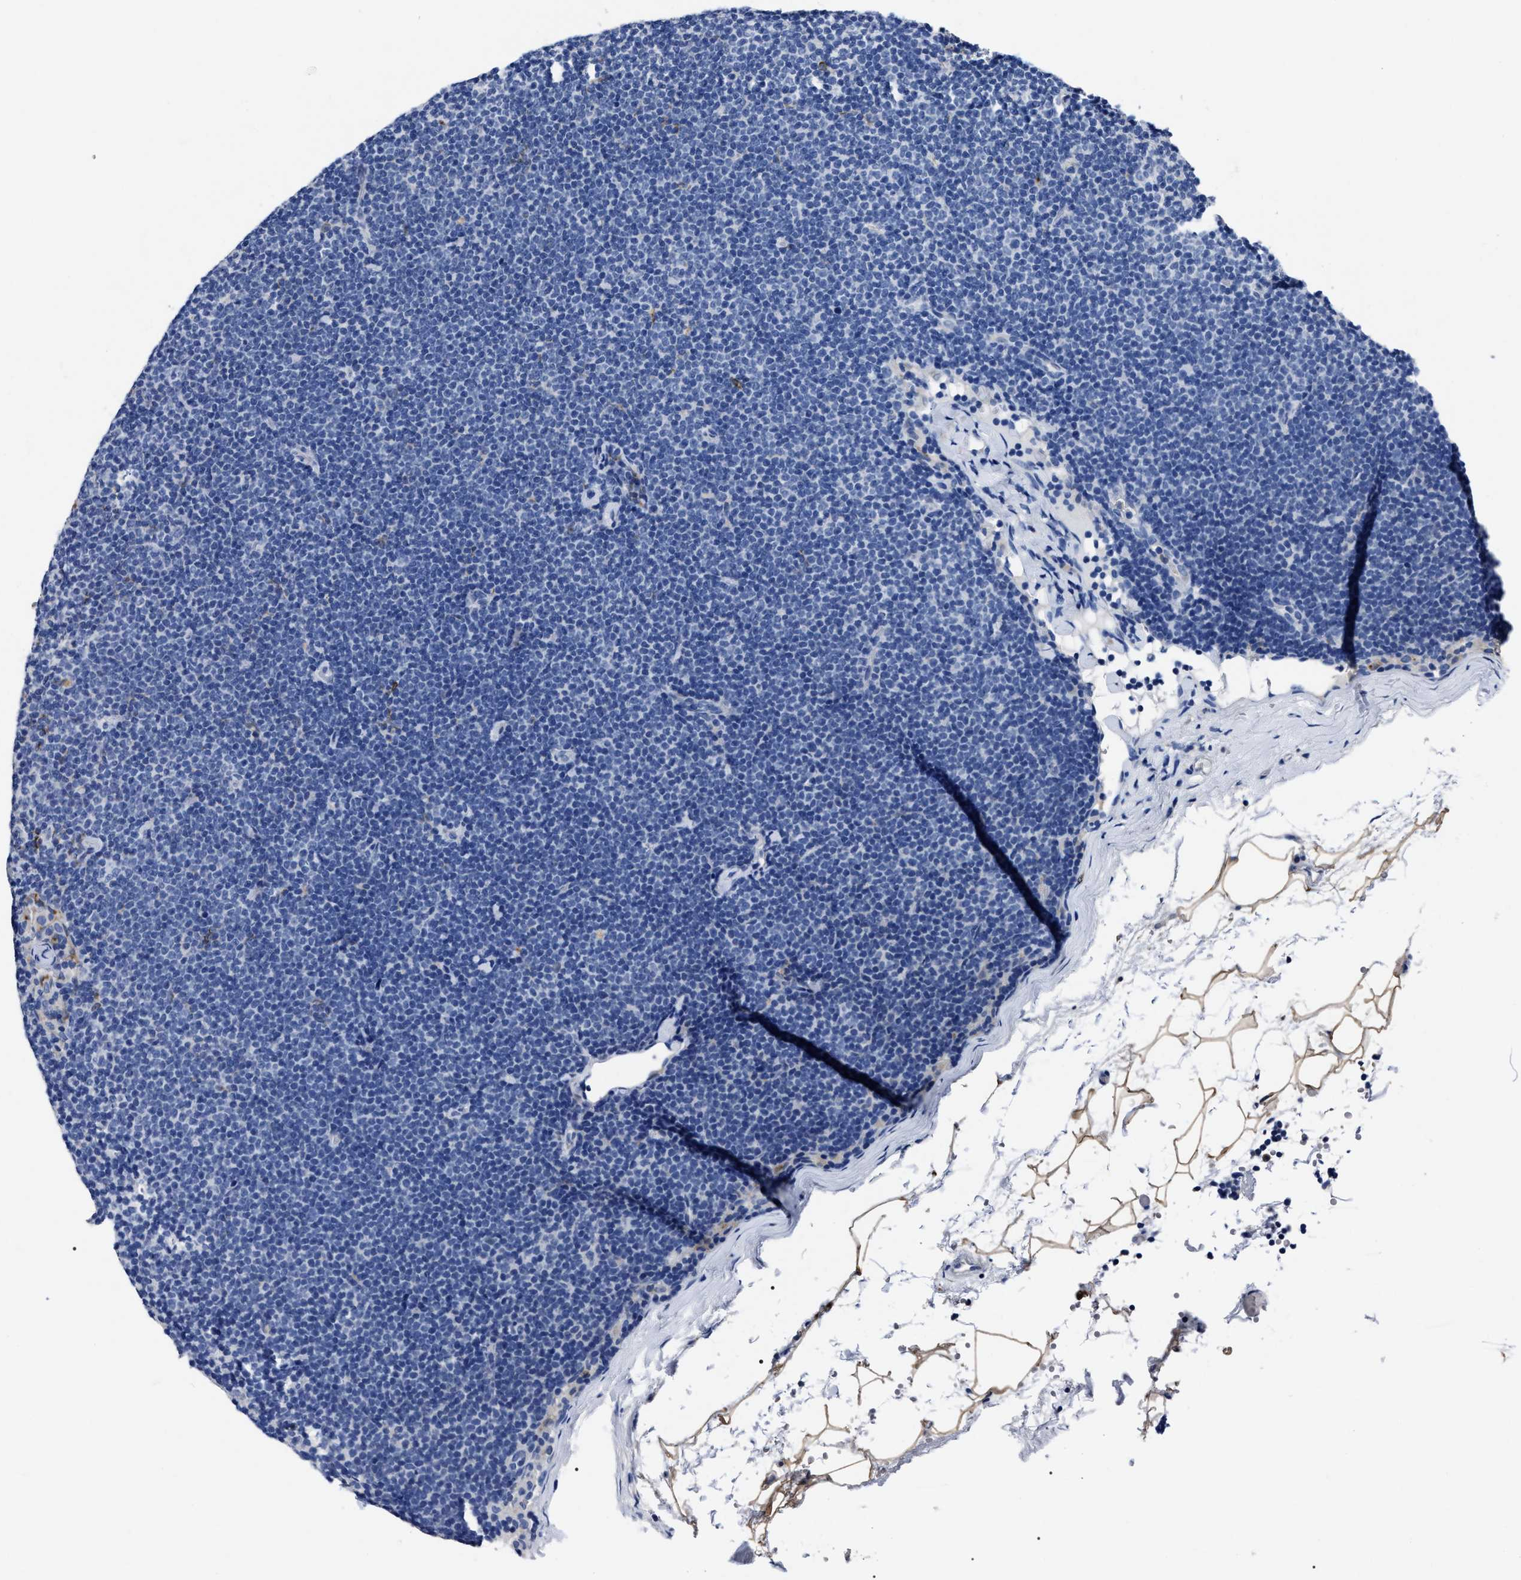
{"staining": {"intensity": "negative", "quantity": "none", "location": "none"}, "tissue": "lymphoma", "cell_type": "Tumor cells", "image_type": "cancer", "snomed": [{"axis": "morphology", "description": "Malignant lymphoma, non-Hodgkin's type, Low grade"}, {"axis": "topography", "description": "Lymph node"}], "caption": "This is an immunohistochemistry (IHC) image of human lymphoma. There is no staining in tumor cells.", "gene": "OR10G3", "patient": {"sex": "female", "age": 53}}